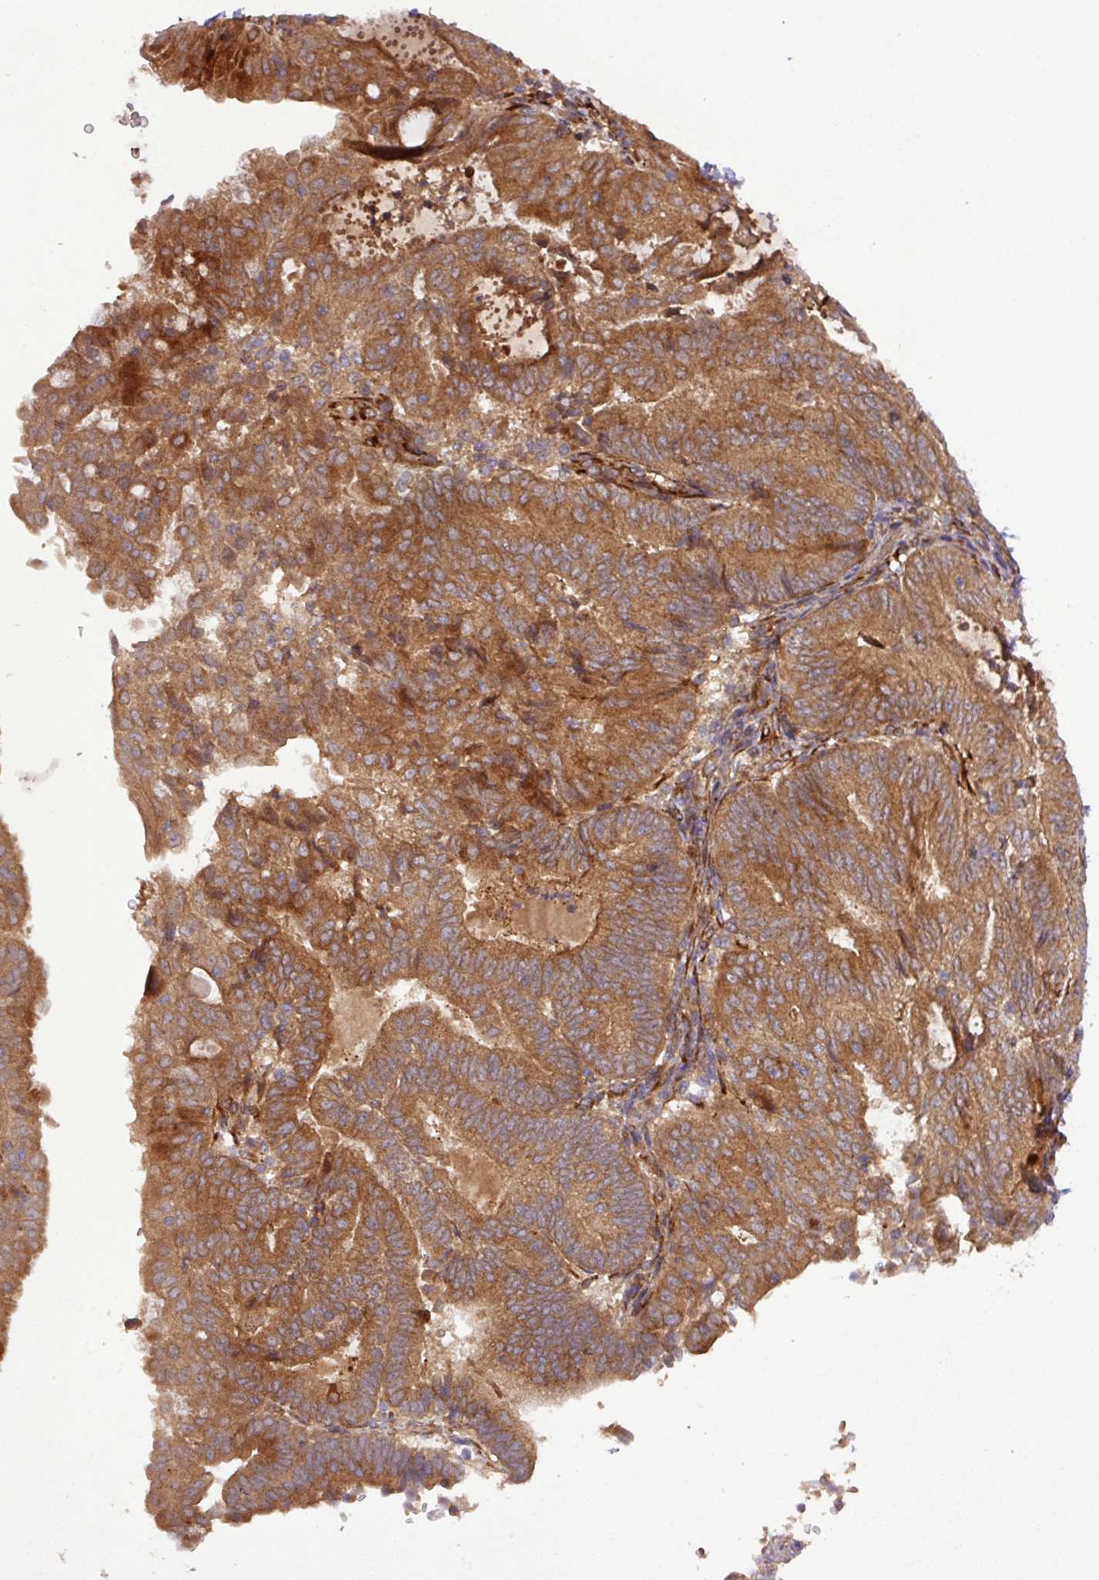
{"staining": {"intensity": "strong", "quantity": ">75%", "location": "cytoplasmic/membranous"}, "tissue": "endometrial cancer", "cell_type": "Tumor cells", "image_type": "cancer", "snomed": [{"axis": "morphology", "description": "Adenocarcinoma, NOS"}, {"axis": "topography", "description": "Endometrium"}], "caption": "Human endometrial adenocarcinoma stained for a protein (brown) shows strong cytoplasmic/membranous positive positivity in approximately >75% of tumor cells.", "gene": "ART1", "patient": {"sex": "female", "age": 70}}